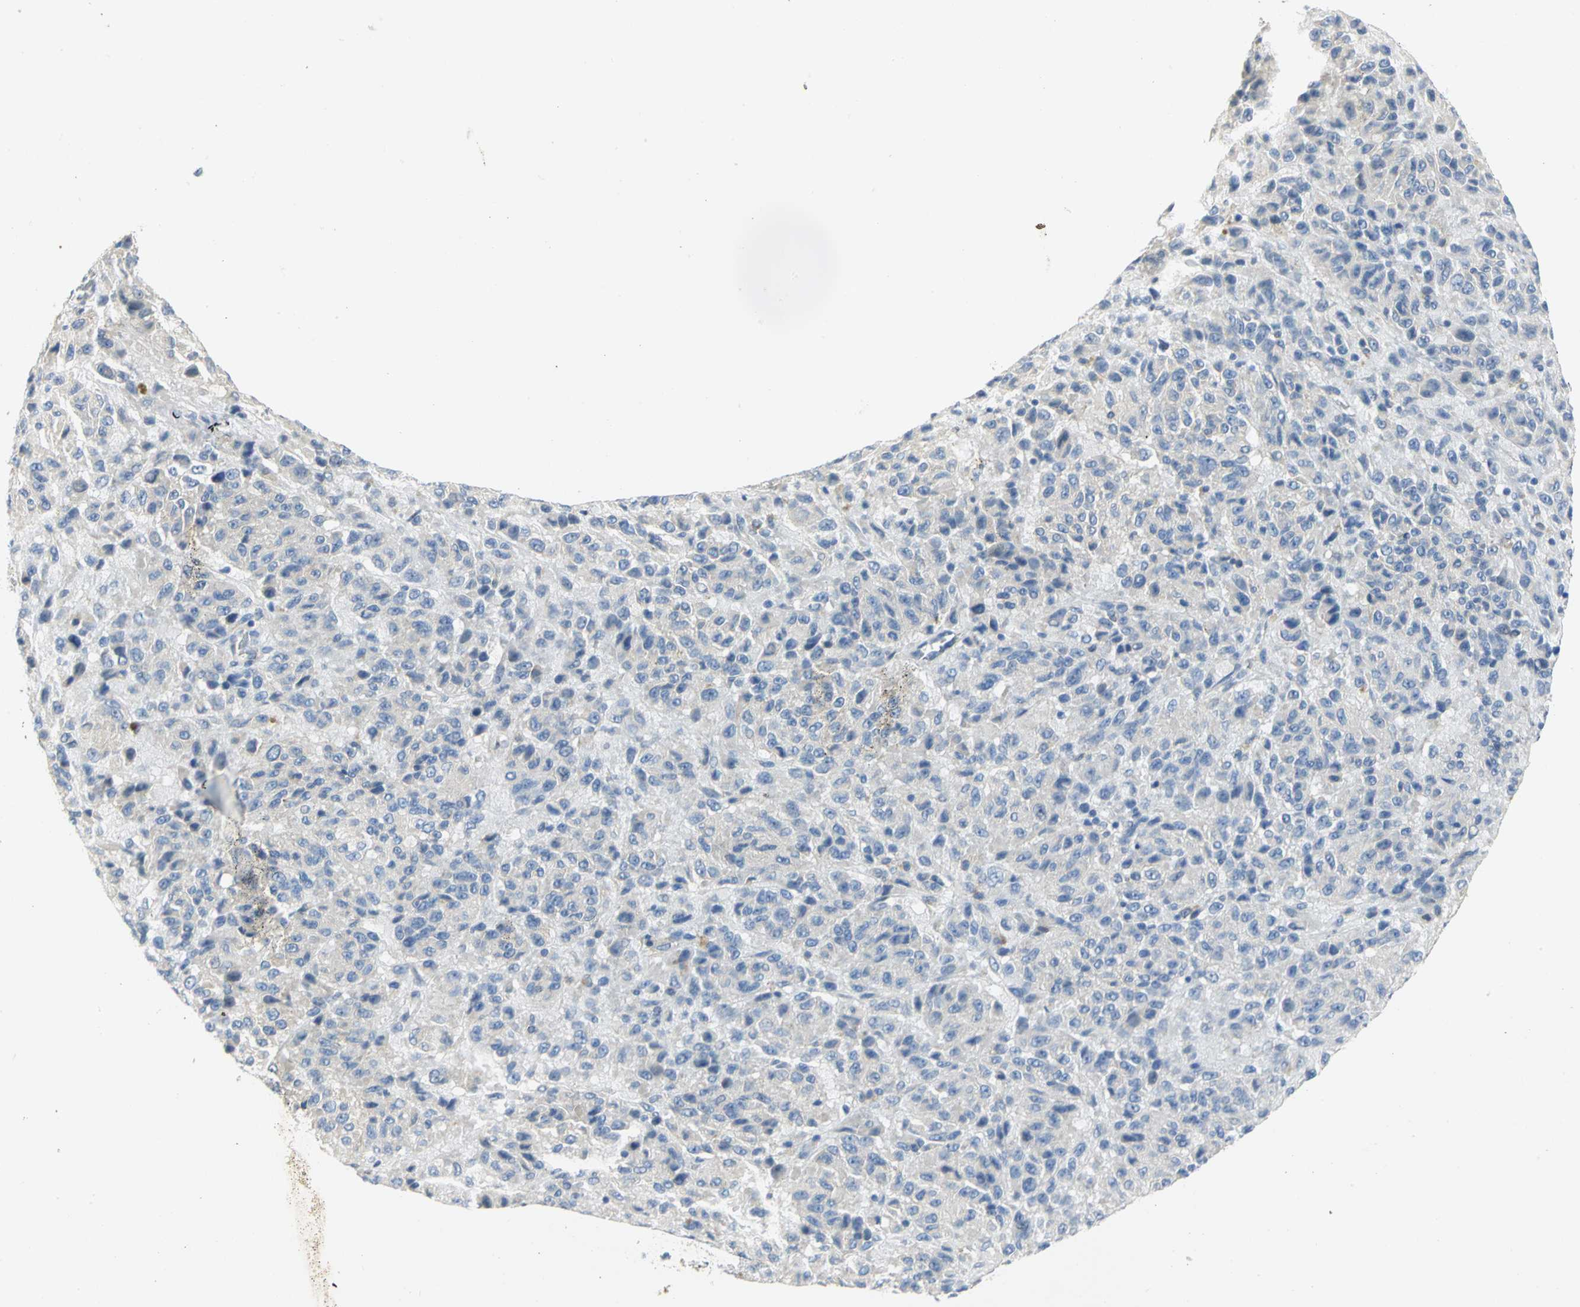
{"staining": {"intensity": "weak", "quantity": ">75%", "location": "cytoplasmic/membranous"}, "tissue": "melanoma", "cell_type": "Tumor cells", "image_type": "cancer", "snomed": [{"axis": "morphology", "description": "Malignant melanoma, Metastatic site"}, {"axis": "topography", "description": "Lung"}], "caption": "Immunohistochemistry photomicrograph of neoplastic tissue: human melanoma stained using immunohistochemistry exhibits low levels of weak protein expression localized specifically in the cytoplasmic/membranous of tumor cells, appearing as a cytoplasmic/membranous brown color.", "gene": "GNRH2", "patient": {"sex": "male", "age": 64}}